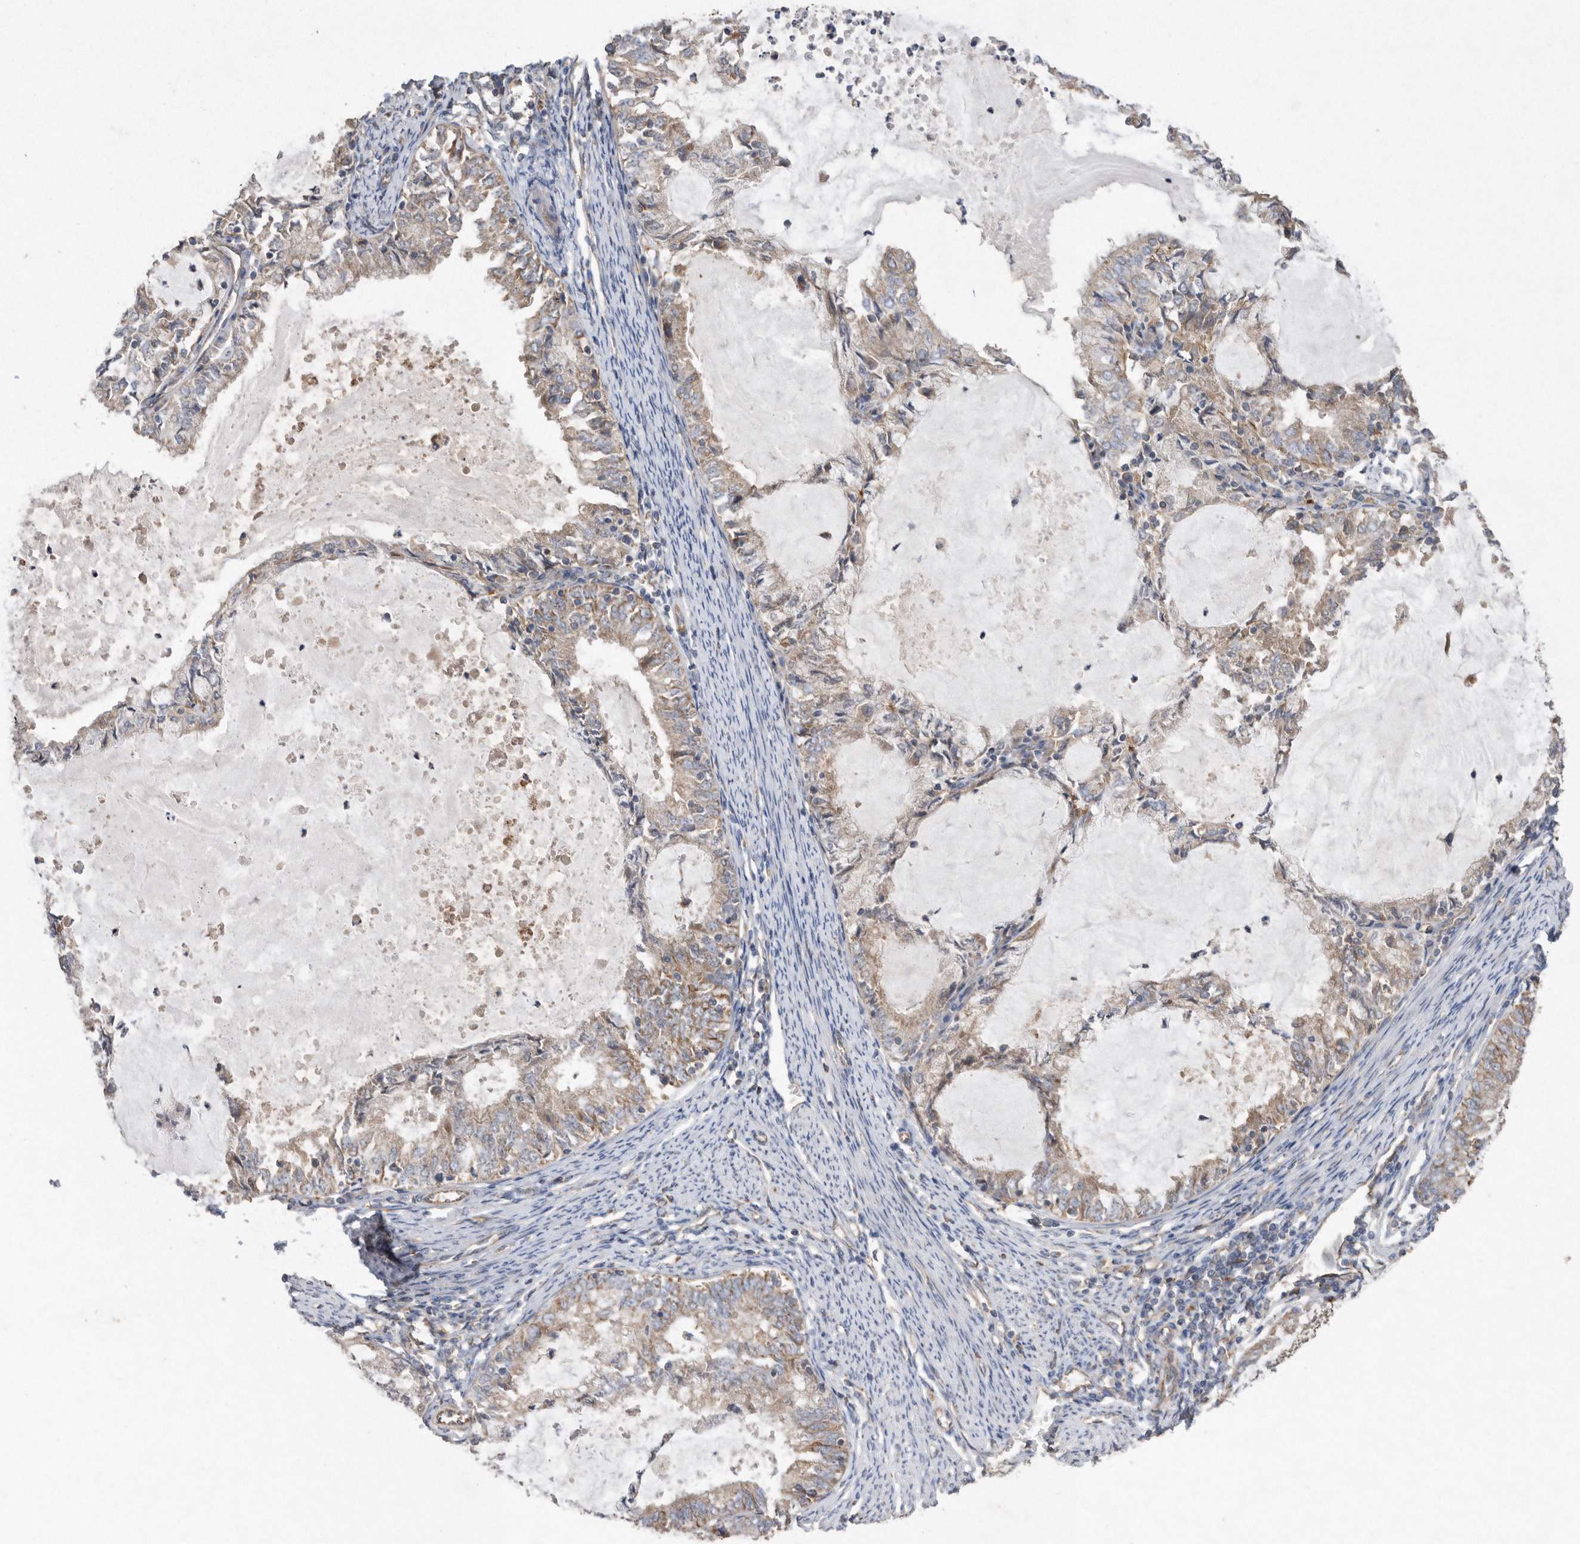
{"staining": {"intensity": "weak", "quantity": "25%-75%", "location": "cytoplasmic/membranous"}, "tissue": "endometrial cancer", "cell_type": "Tumor cells", "image_type": "cancer", "snomed": [{"axis": "morphology", "description": "Adenocarcinoma, NOS"}, {"axis": "topography", "description": "Endometrium"}], "caption": "IHC image of neoplastic tissue: adenocarcinoma (endometrial) stained using immunohistochemistry displays low levels of weak protein expression localized specifically in the cytoplasmic/membranous of tumor cells, appearing as a cytoplasmic/membranous brown color.", "gene": "PON2", "patient": {"sex": "female", "age": 57}}